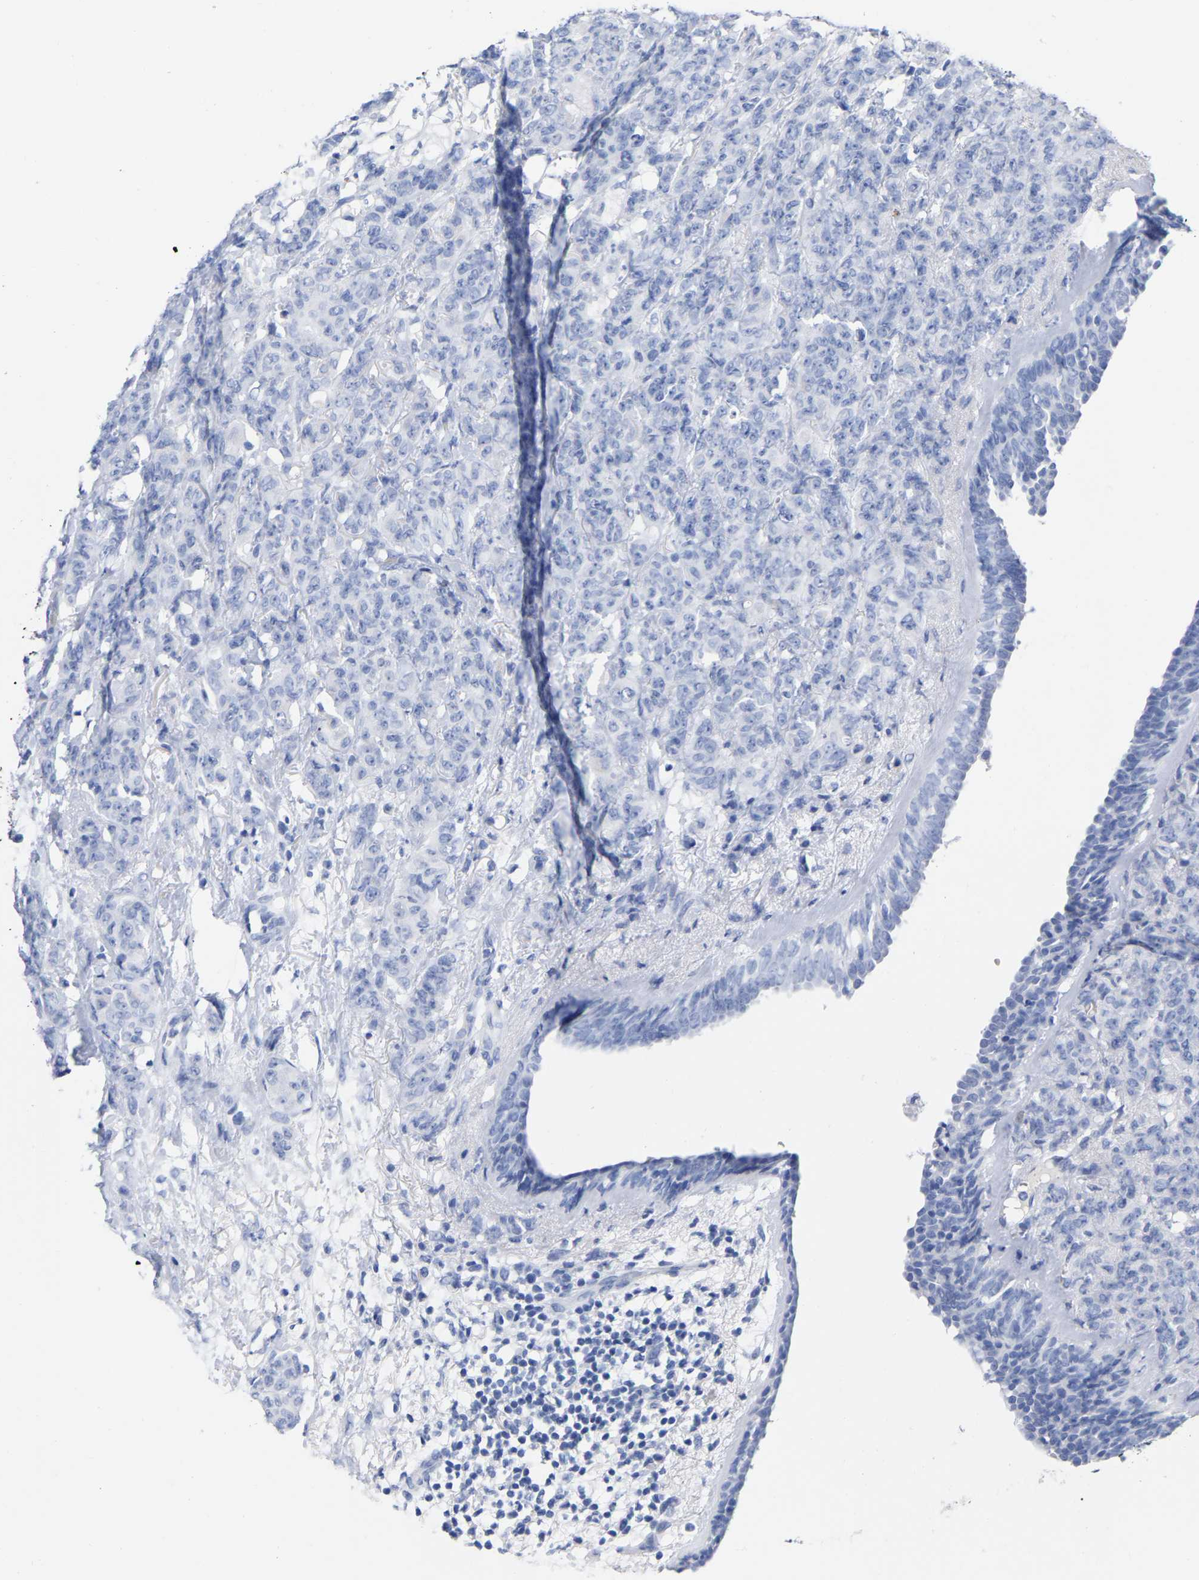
{"staining": {"intensity": "negative", "quantity": "none", "location": "none"}, "tissue": "breast cancer", "cell_type": "Tumor cells", "image_type": "cancer", "snomed": [{"axis": "morphology", "description": "Normal tissue, NOS"}, {"axis": "morphology", "description": "Duct carcinoma"}, {"axis": "topography", "description": "Breast"}], "caption": "Immunohistochemical staining of human breast cancer (invasive ductal carcinoma) shows no significant staining in tumor cells.", "gene": "HAPLN1", "patient": {"sex": "female", "age": 40}}